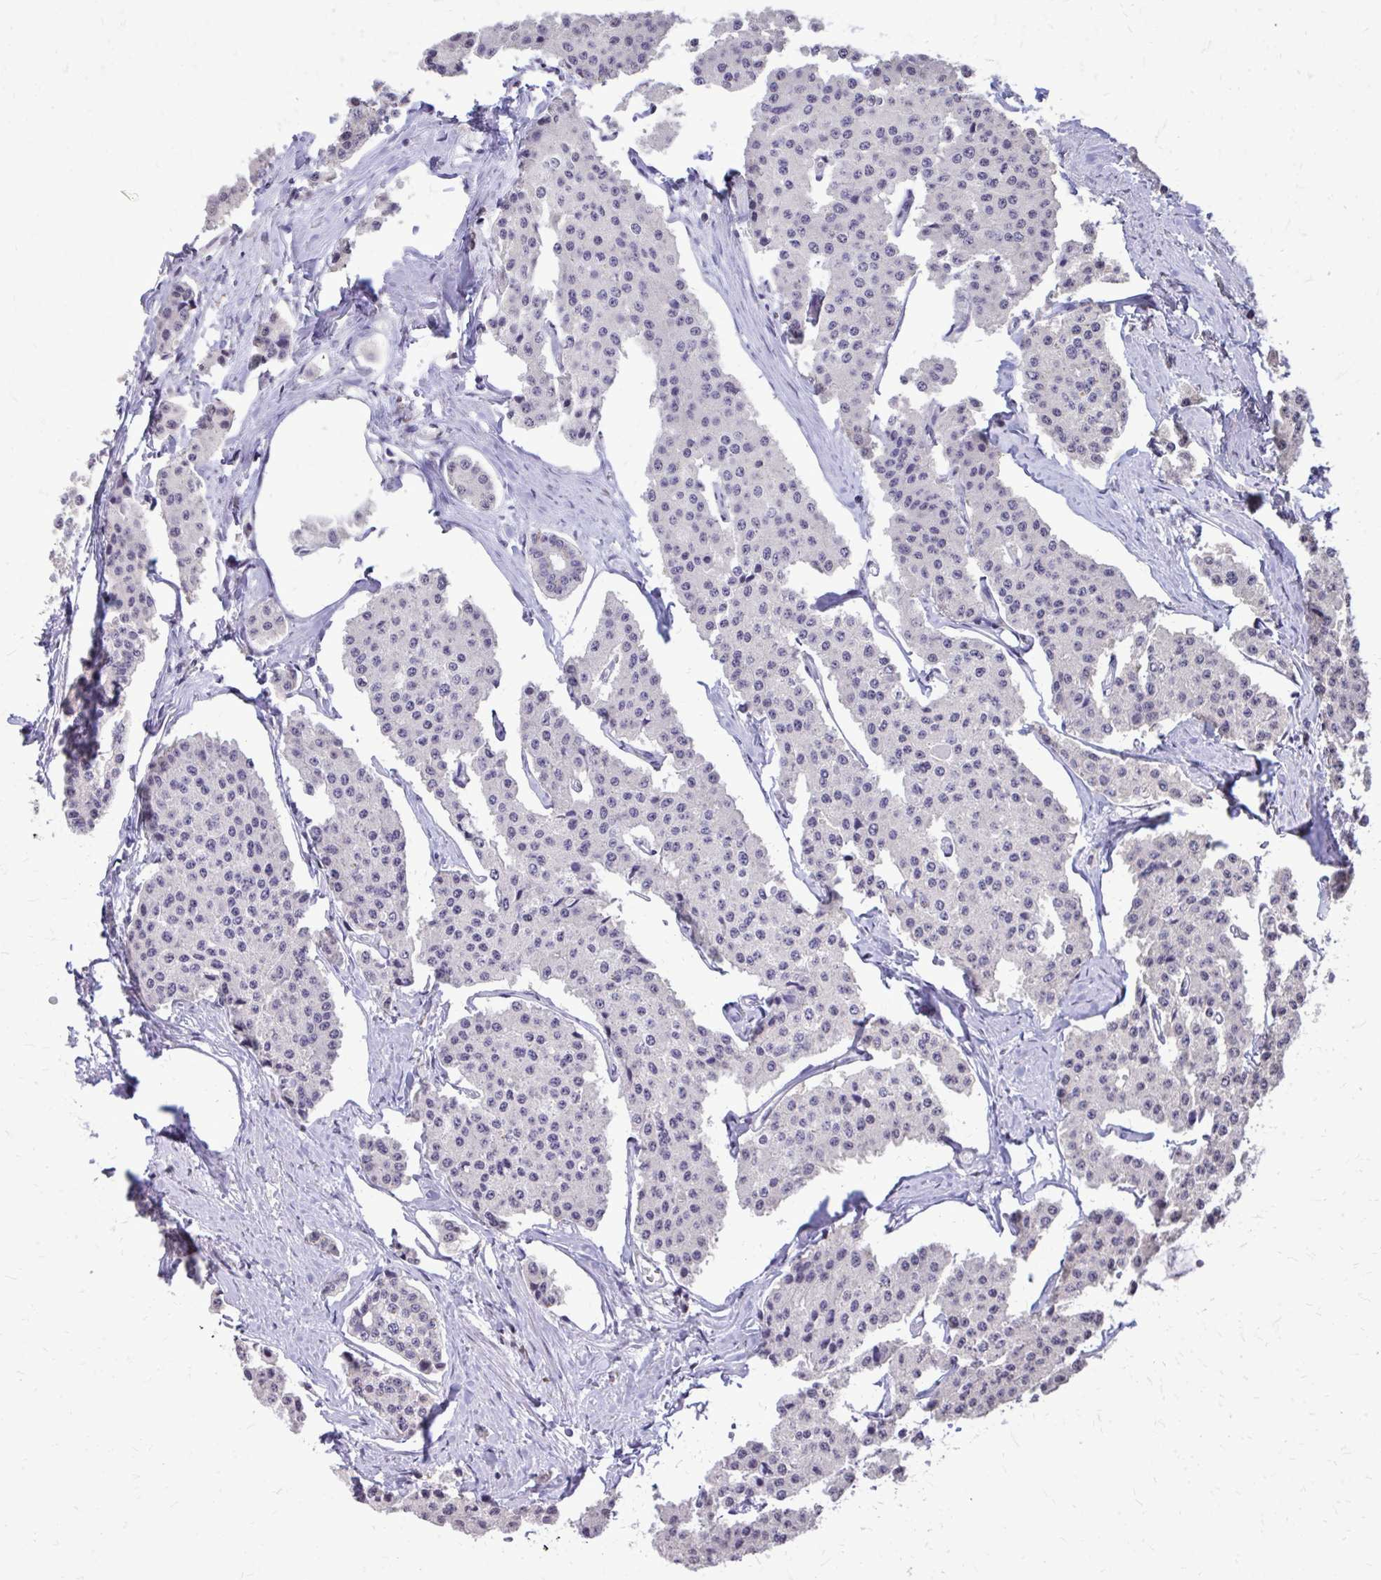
{"staining": {"intensity": "negative", "quantity": "none", "location": "none"}, "tissue": "carcinoid", "cell_type": "Tumor cells", "image_type": "cancer", "snomed": [{"axis": "morphology", "description": "Carcinoid, malignant, NOS"}, {"axis": "topography", "description": "Small intestine"}], "caption": "The micrograph exhibits no significant positivity in tumor cells of malignant carcinoid.", "gene": "AKAP5", "patient": {"sex": "female", "age": 65}}